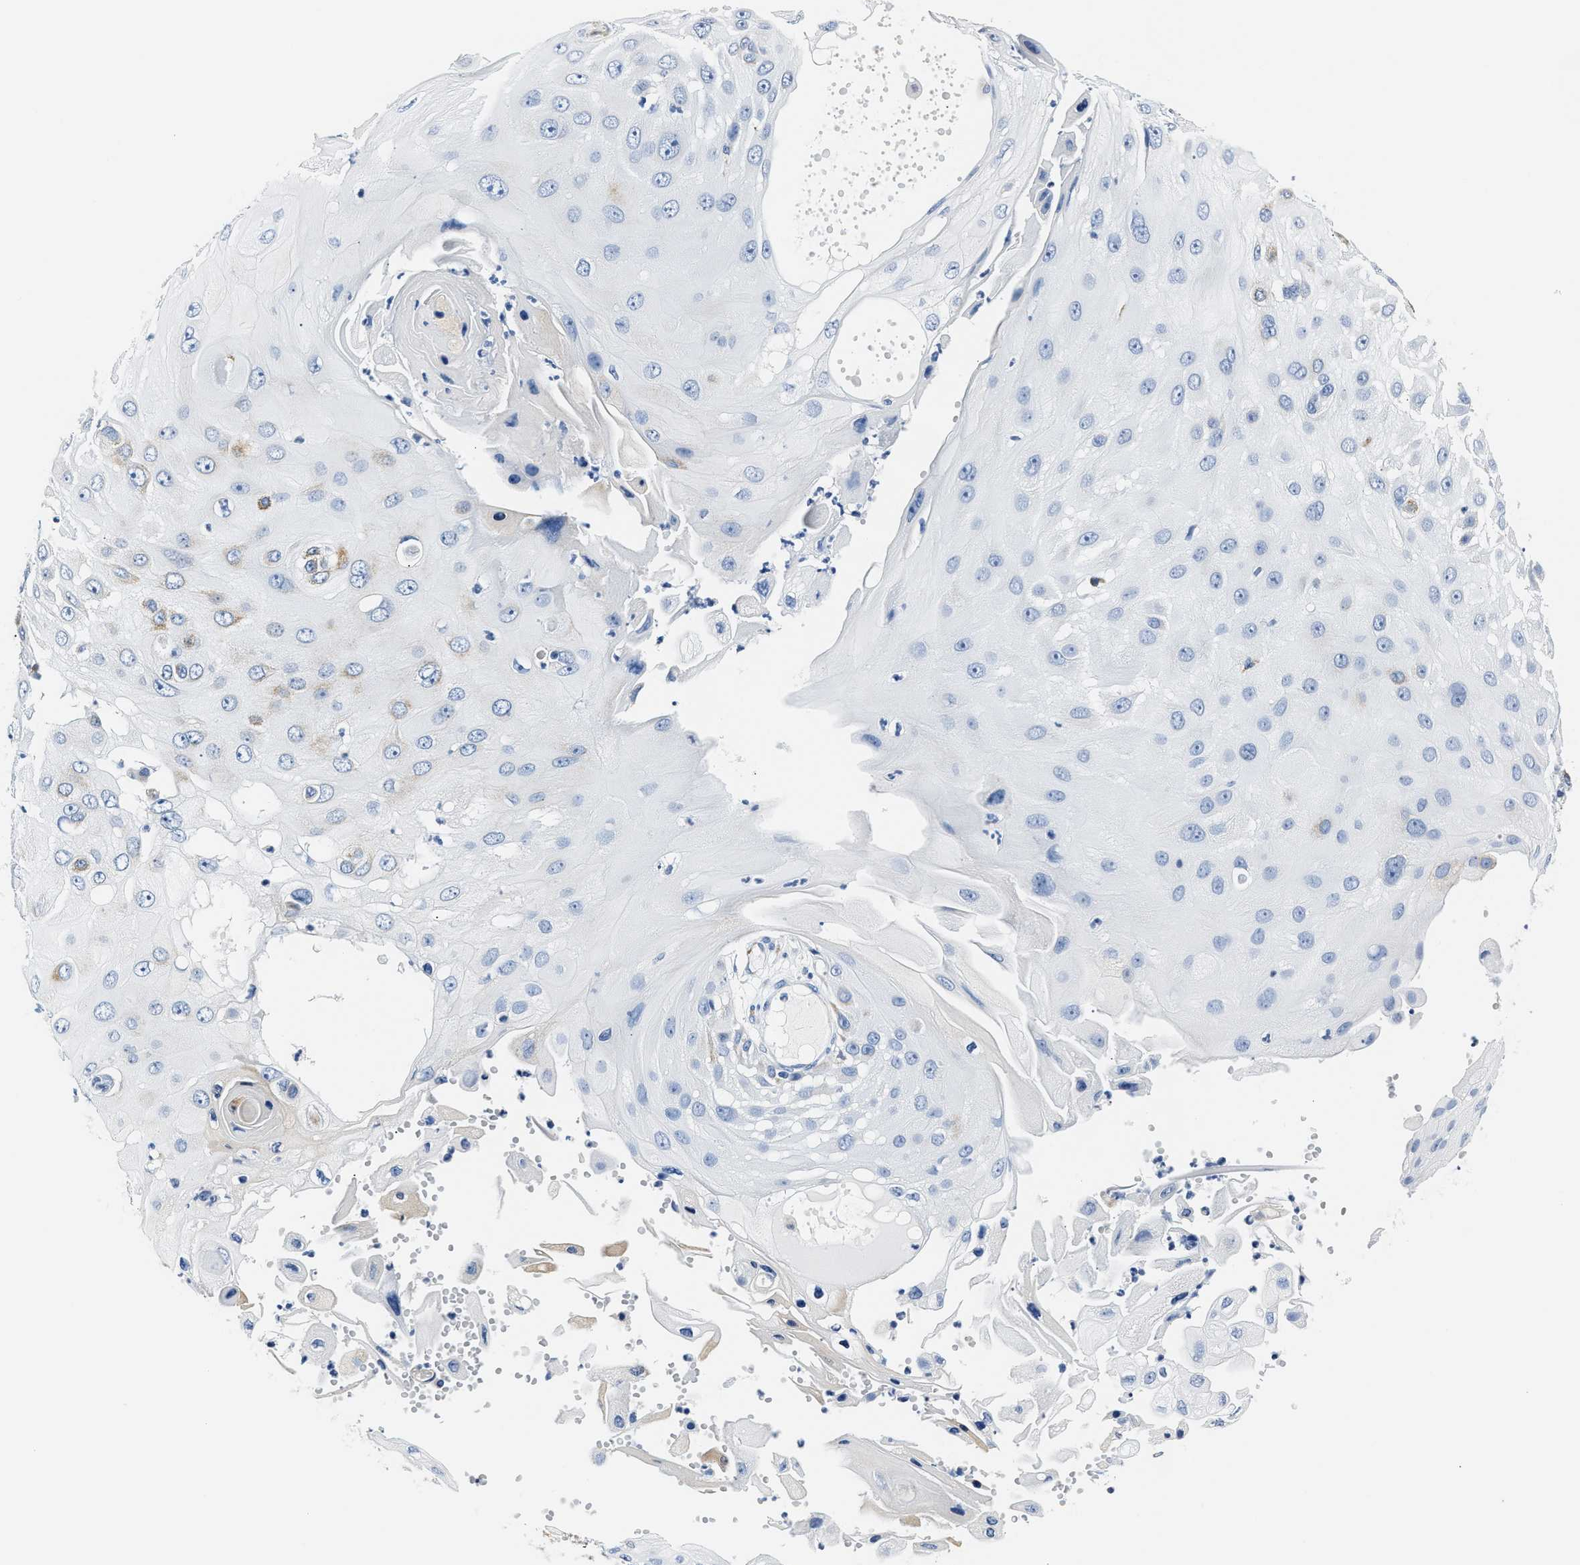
{"staining": {"intensity": "negative", "quantity": "none", "location": "none"}, "tissue": "skin cancer", "cell_type": "Tumor cells", "image_type": "cancer", "snomed": [{"axis": "morphology", "description": "Squamous cell carcinoma, NOS"}, {"axis": "topography", "description": "Skin"}], "caption": "DAB immunohistochemical staining of squamous cell carcinoma (skin) shows no significant staining in tumor cells.", "gene": "AMACR", "patient": {"sex": "female", "age": 44}}